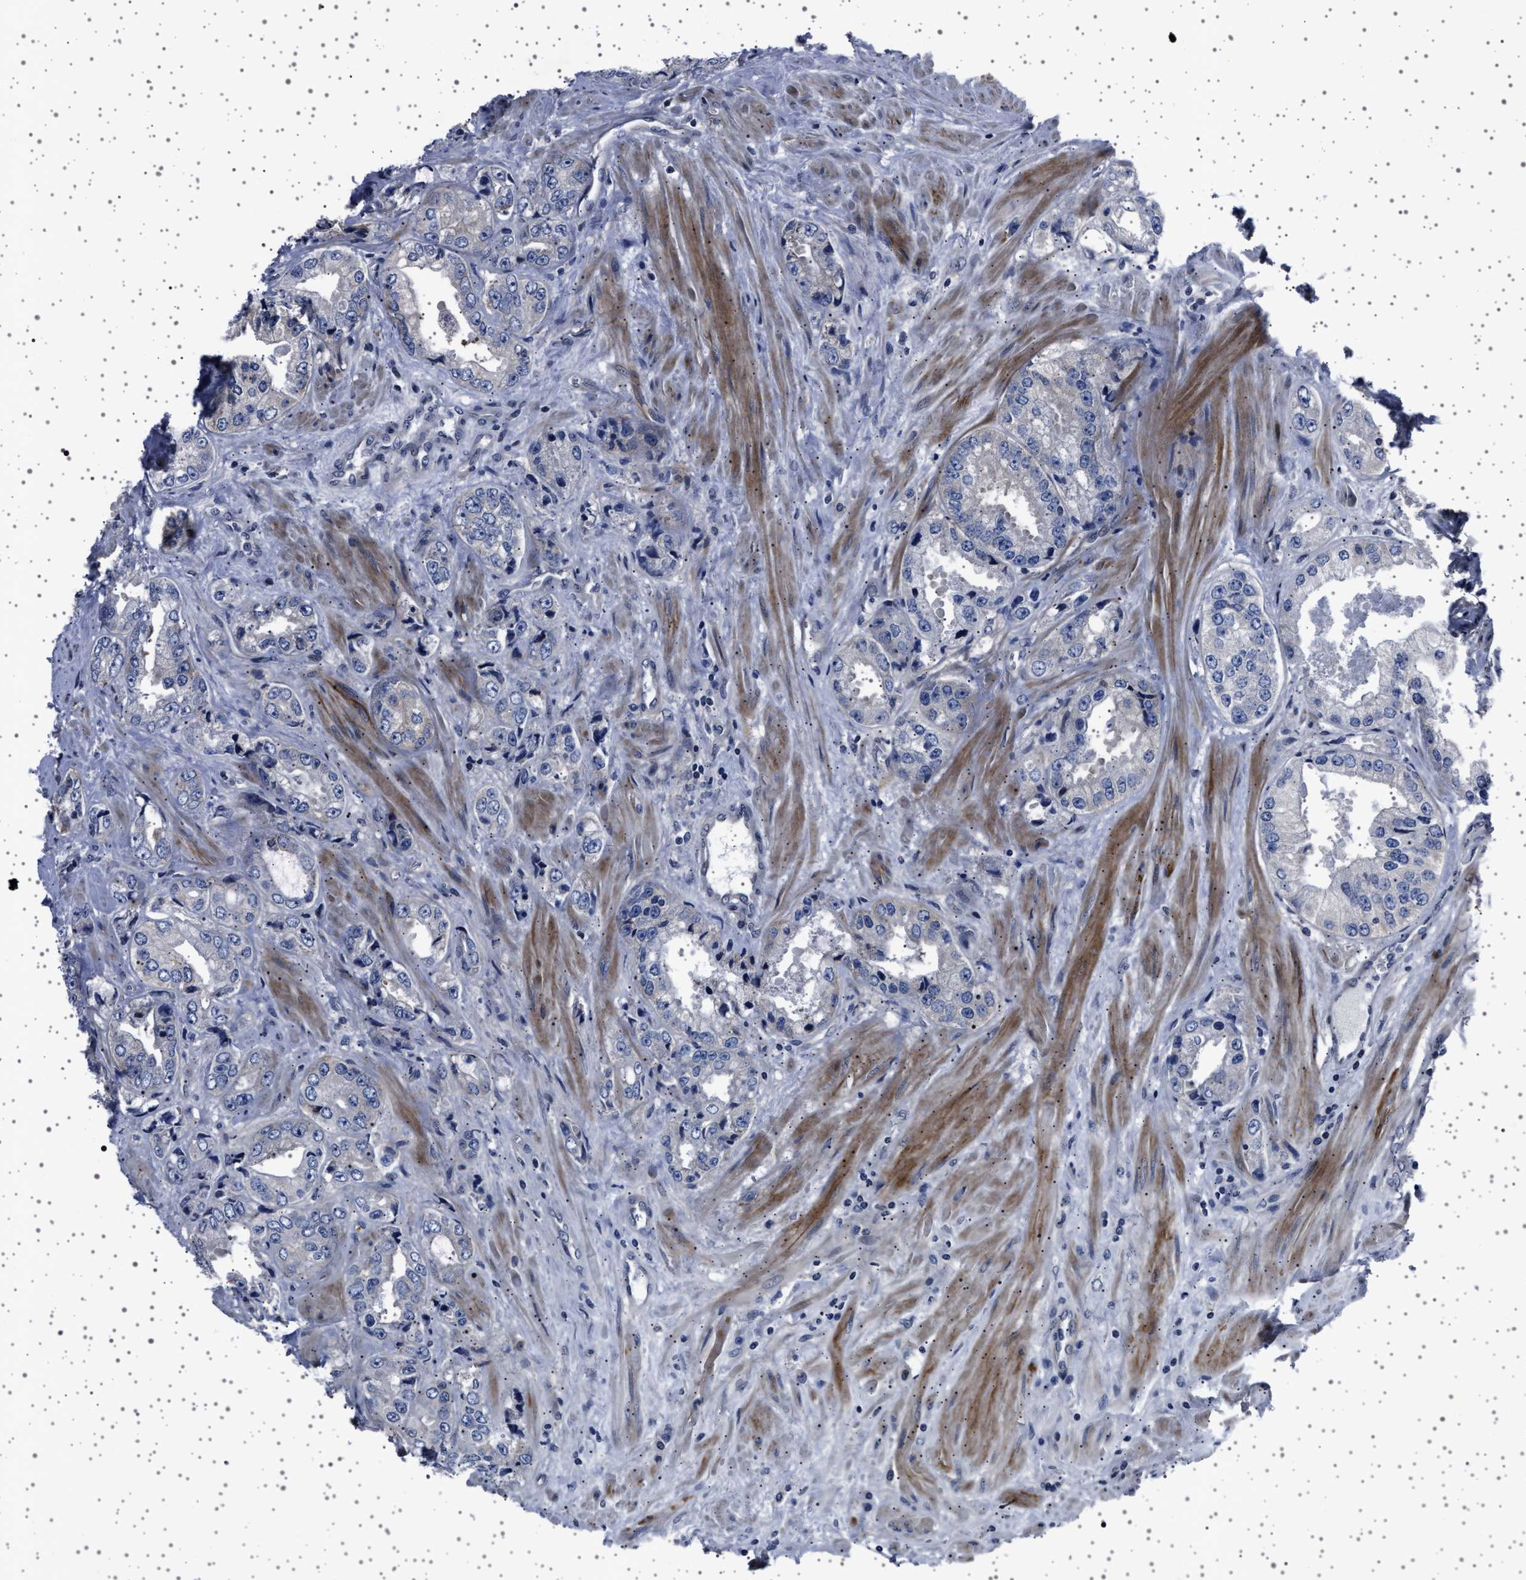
{"staining": {"intensity": "negative", "quantity": "none", "location": "none"}, "tissue": "prostate cancer", "cell_type": "Tumor cells", "image_type": "cancer", "snomed": [{"axis": "morphology", "description": "Adenocarcinoma, High grade"}, {"axis": "topography", "description": "Prostate"}], "caption": "Protein analysis of prostate cancer reveals no significant expression in tumor cells.", "gene": "PAK5", "patient": {"sex": "male", "age": 61}}